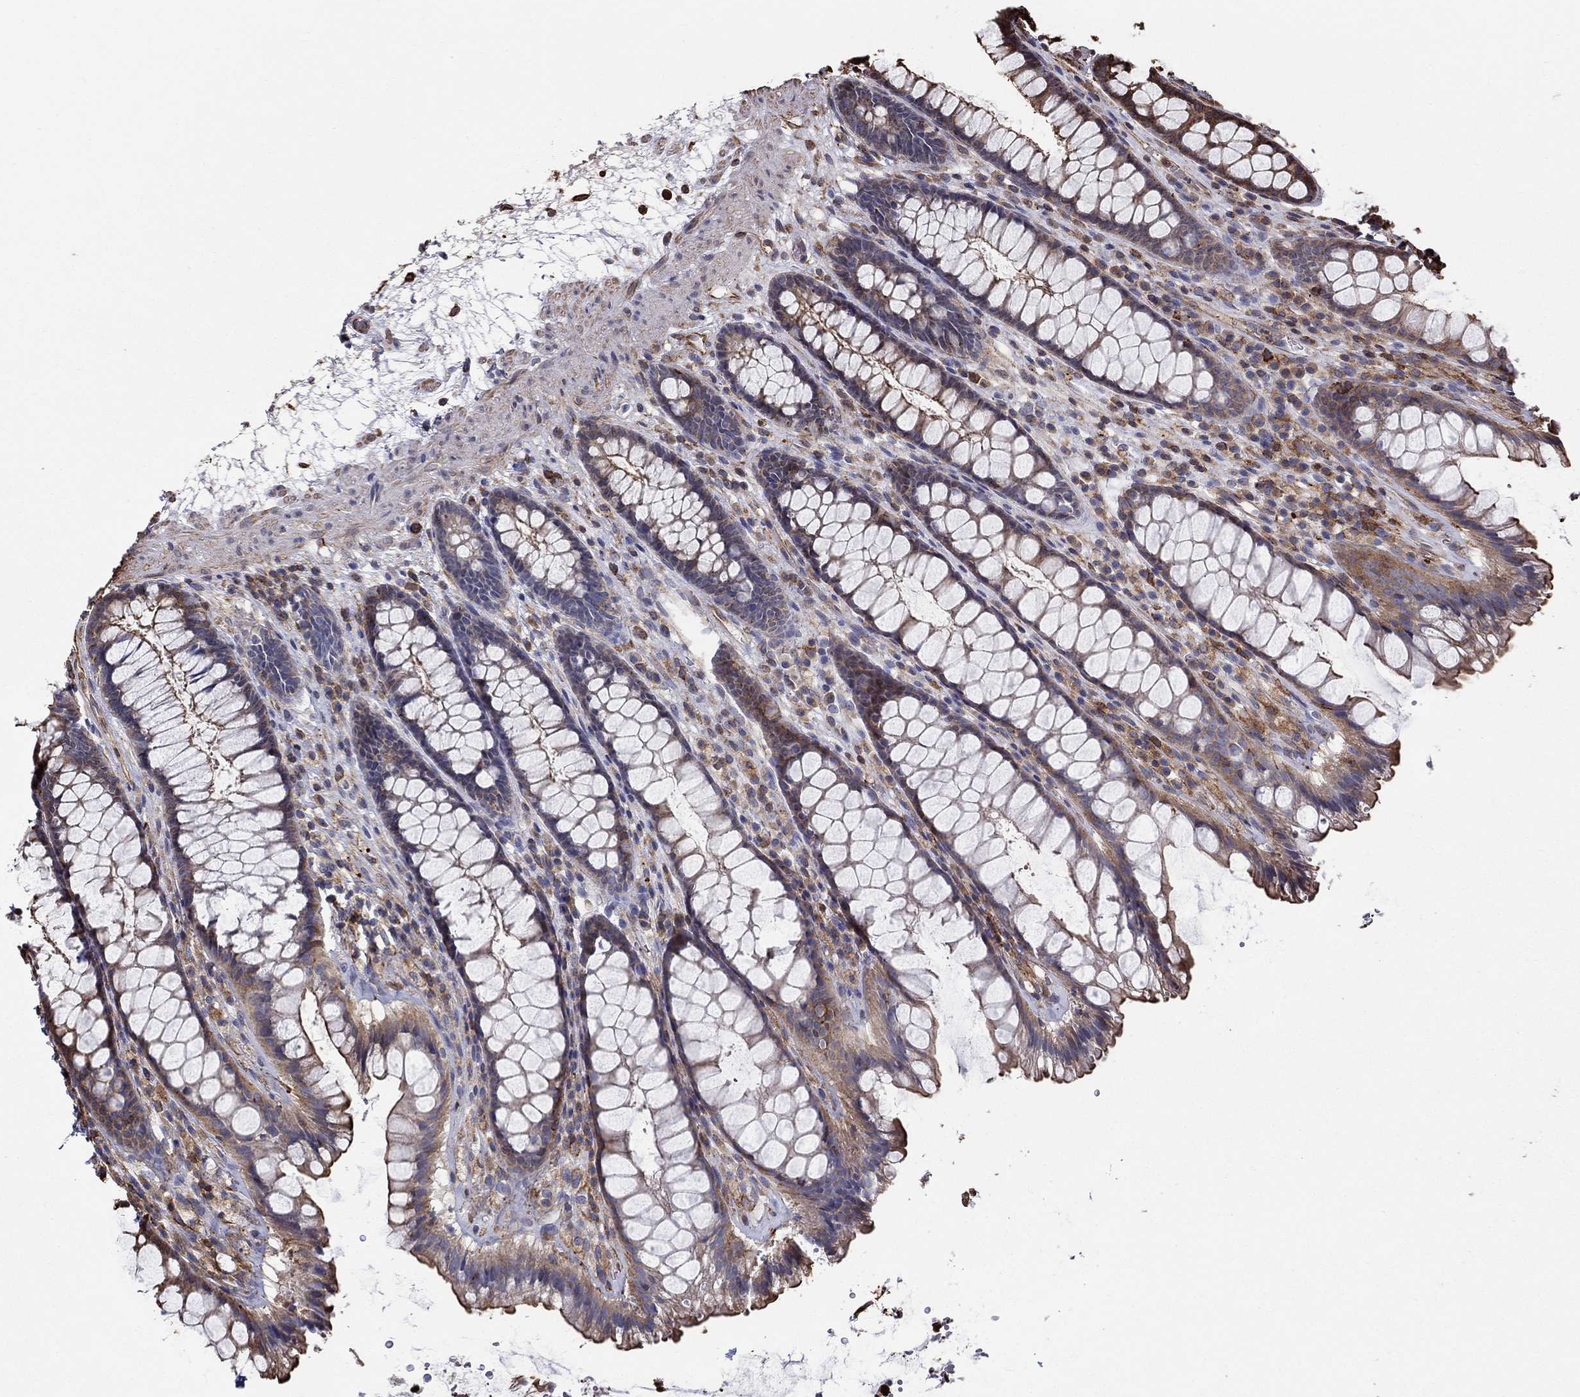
{"staining": {"intensity": "moderate", "quantity": "25%-75%", "location": "cytoplasmic/membranous"}, "tissue": "rectum", "cell_type": "Glandular cells", "image_type": "normal", "snomed": [{"axis": "morphology", "description": "Normal tissue, NOS"}, {"axis": "topography", "description": "Rectum"}], "caption": "Brown immunohistochemical staining in benign rectum exhibits moderate cytoplasmic/membranous expression in about 25%-75% of glandular cells. The protein of interest is shown in brown color, while the nuclei are stained blue.", "gene": "NPHP1", "patient": {"sex": "male", "age": 72}}